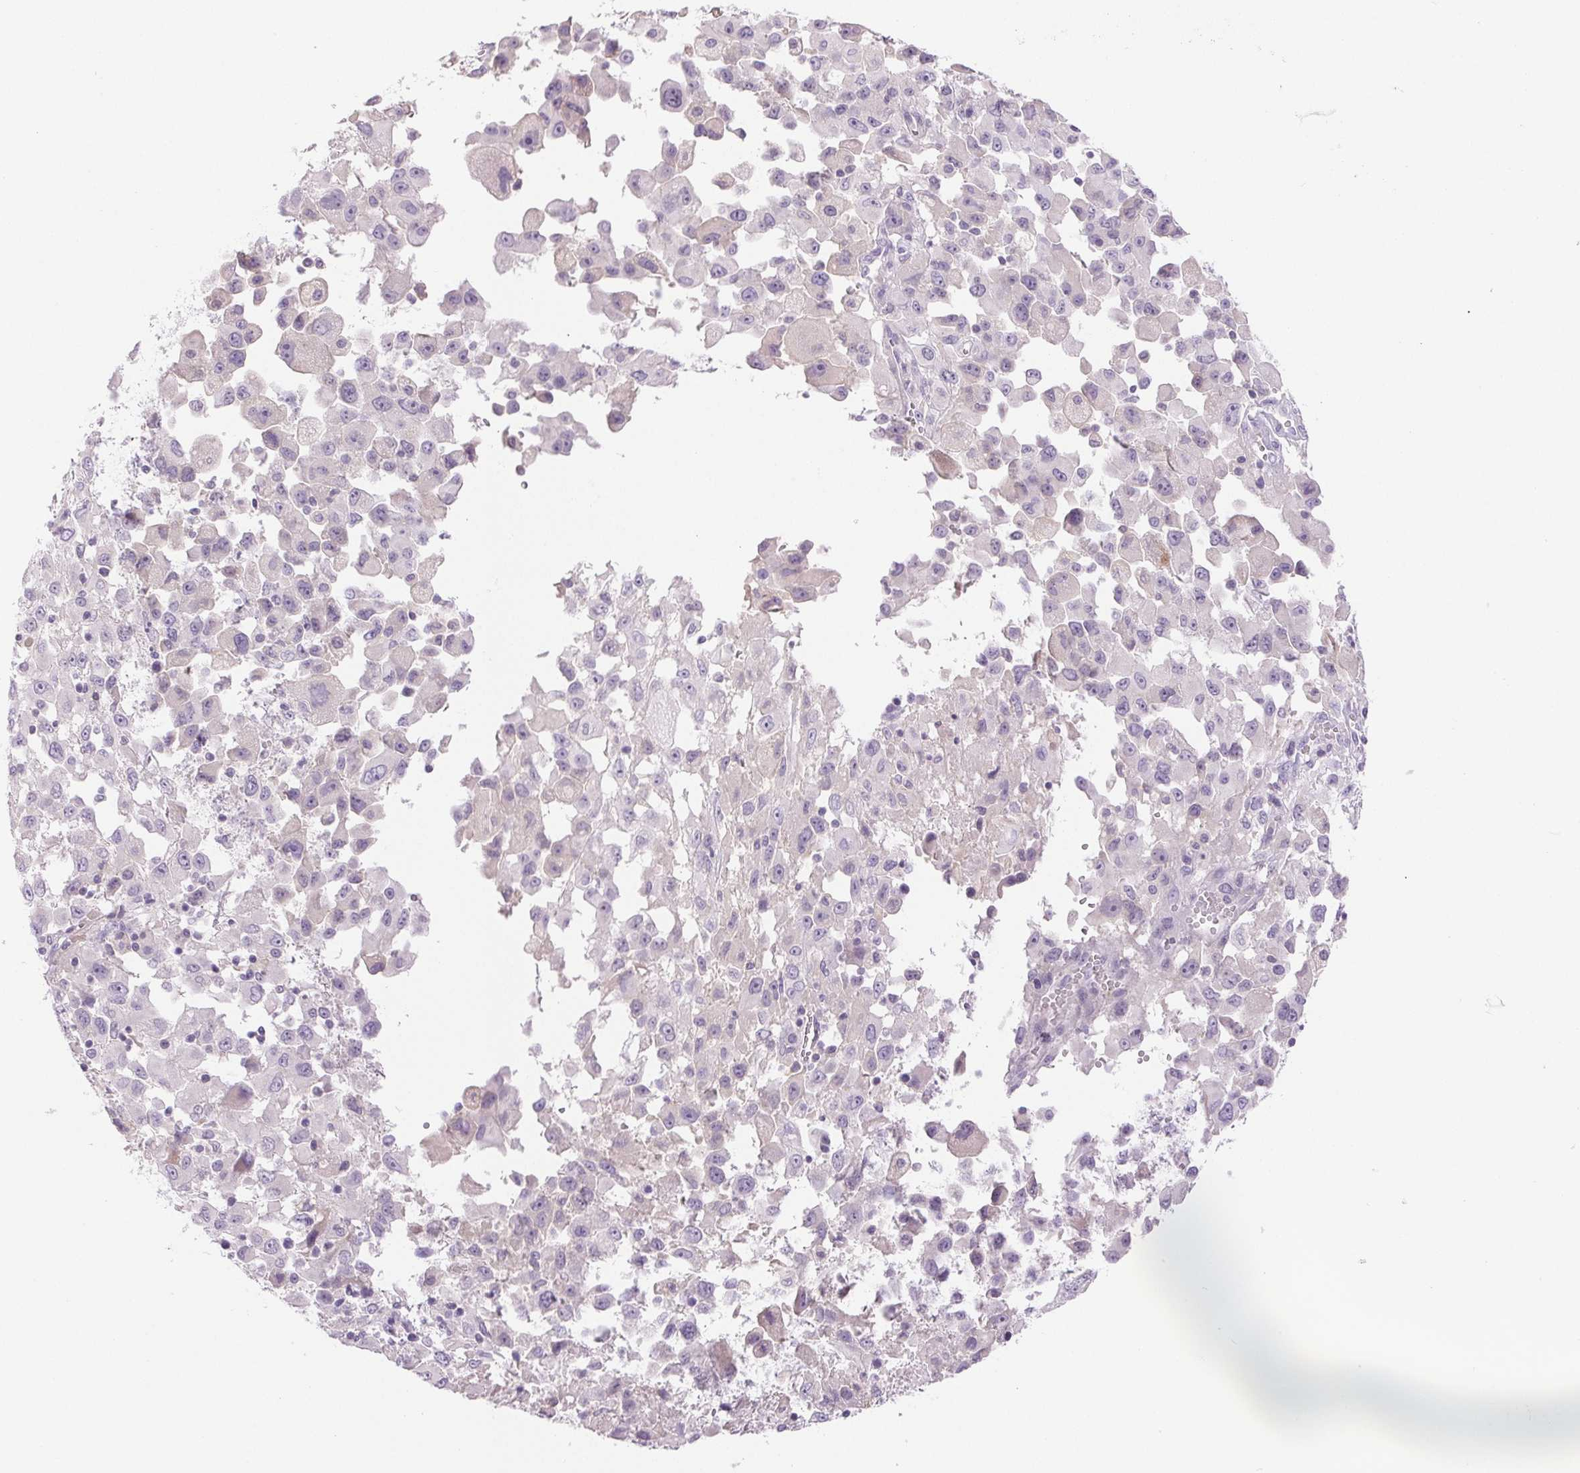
{"staining": {"intensity": "negative", "quantity": "none", "location": "none"}, "tissue": "melanoma", "cell_type": "Tumor cells", "image_type": "cancer", "snomed": [{"axis": "morphology", "description": "Malignant melanoma, Metastatic site"}, {"axis": "topography", "description": "Soft tissue"}], "caption": "DAB (3,3'-diaminobenzidine) immunohistochemical staining of malignant melanoma (metastatic site) shows no significant positivity in tumor cells.", "gene": "IFIT1B", "patient": {"sex": "male", "age": 50}}